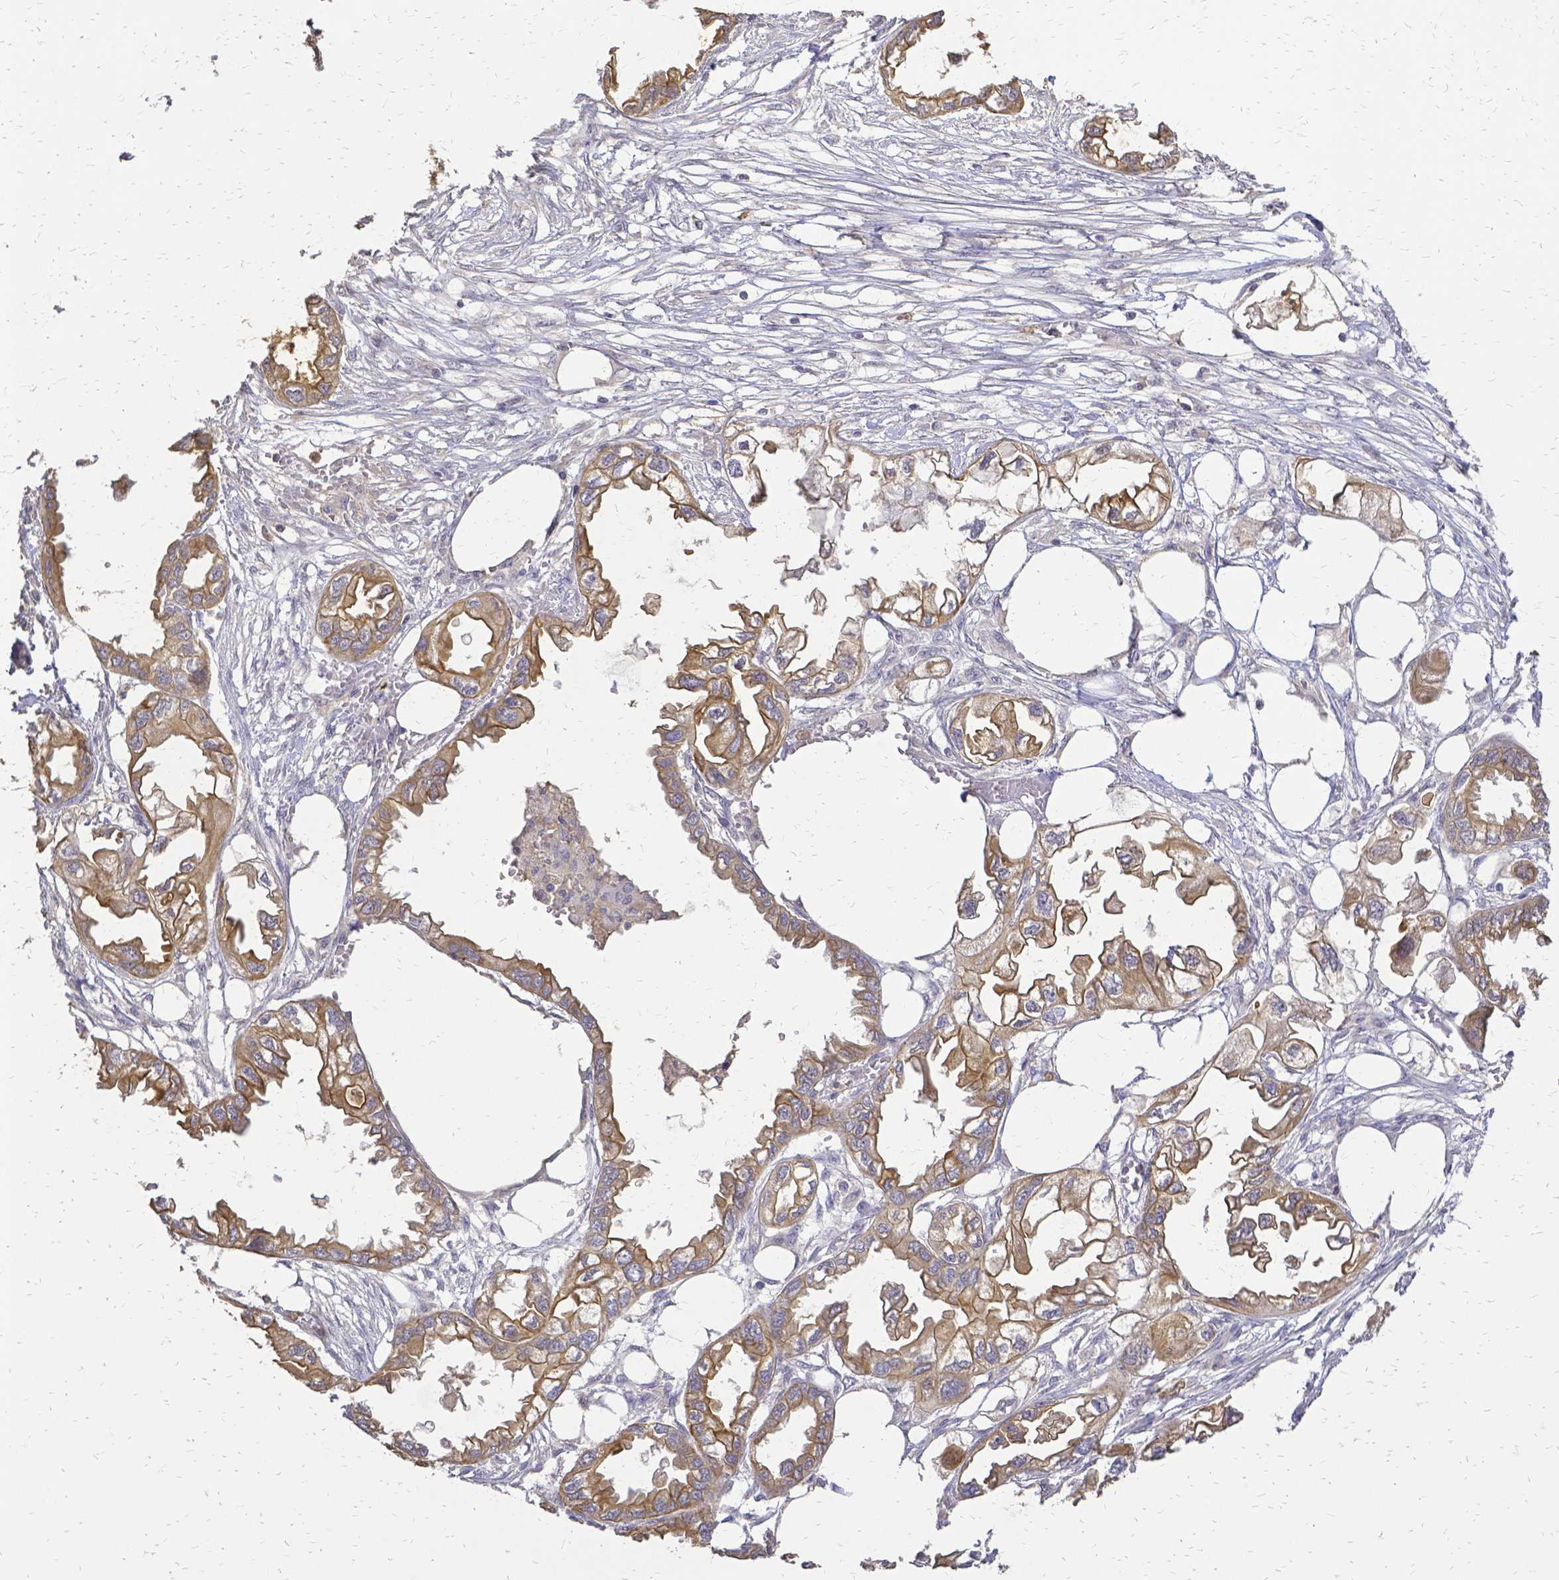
{"staining": {"intensity": "moderate", "quantity": ">75%", "location": "cytoplasmic/membranous"}, "tissue": "endometrial cancer", "cell_type": "Tumor cells", "image_type": "cancer", "snomed": [{"axis": "morphology", "description": "Adenocarcinoma, NOS"}, {"axis": "morphology", "description": "Adenocarcinoma, metastatic, NOS"}, {"axis": "topography", "description": "Adipose tissue"}, {"axis": "topography", "description": "Endometrium"}], "caption": "This micrograph shows IHC staining of endometrial adenocarcinoma, with medium moderate cytoplasmic/membranous staining in about >75% of tumor cells.", "gene": "CIB1", "patient": {"sex": "female", "age": 67}}